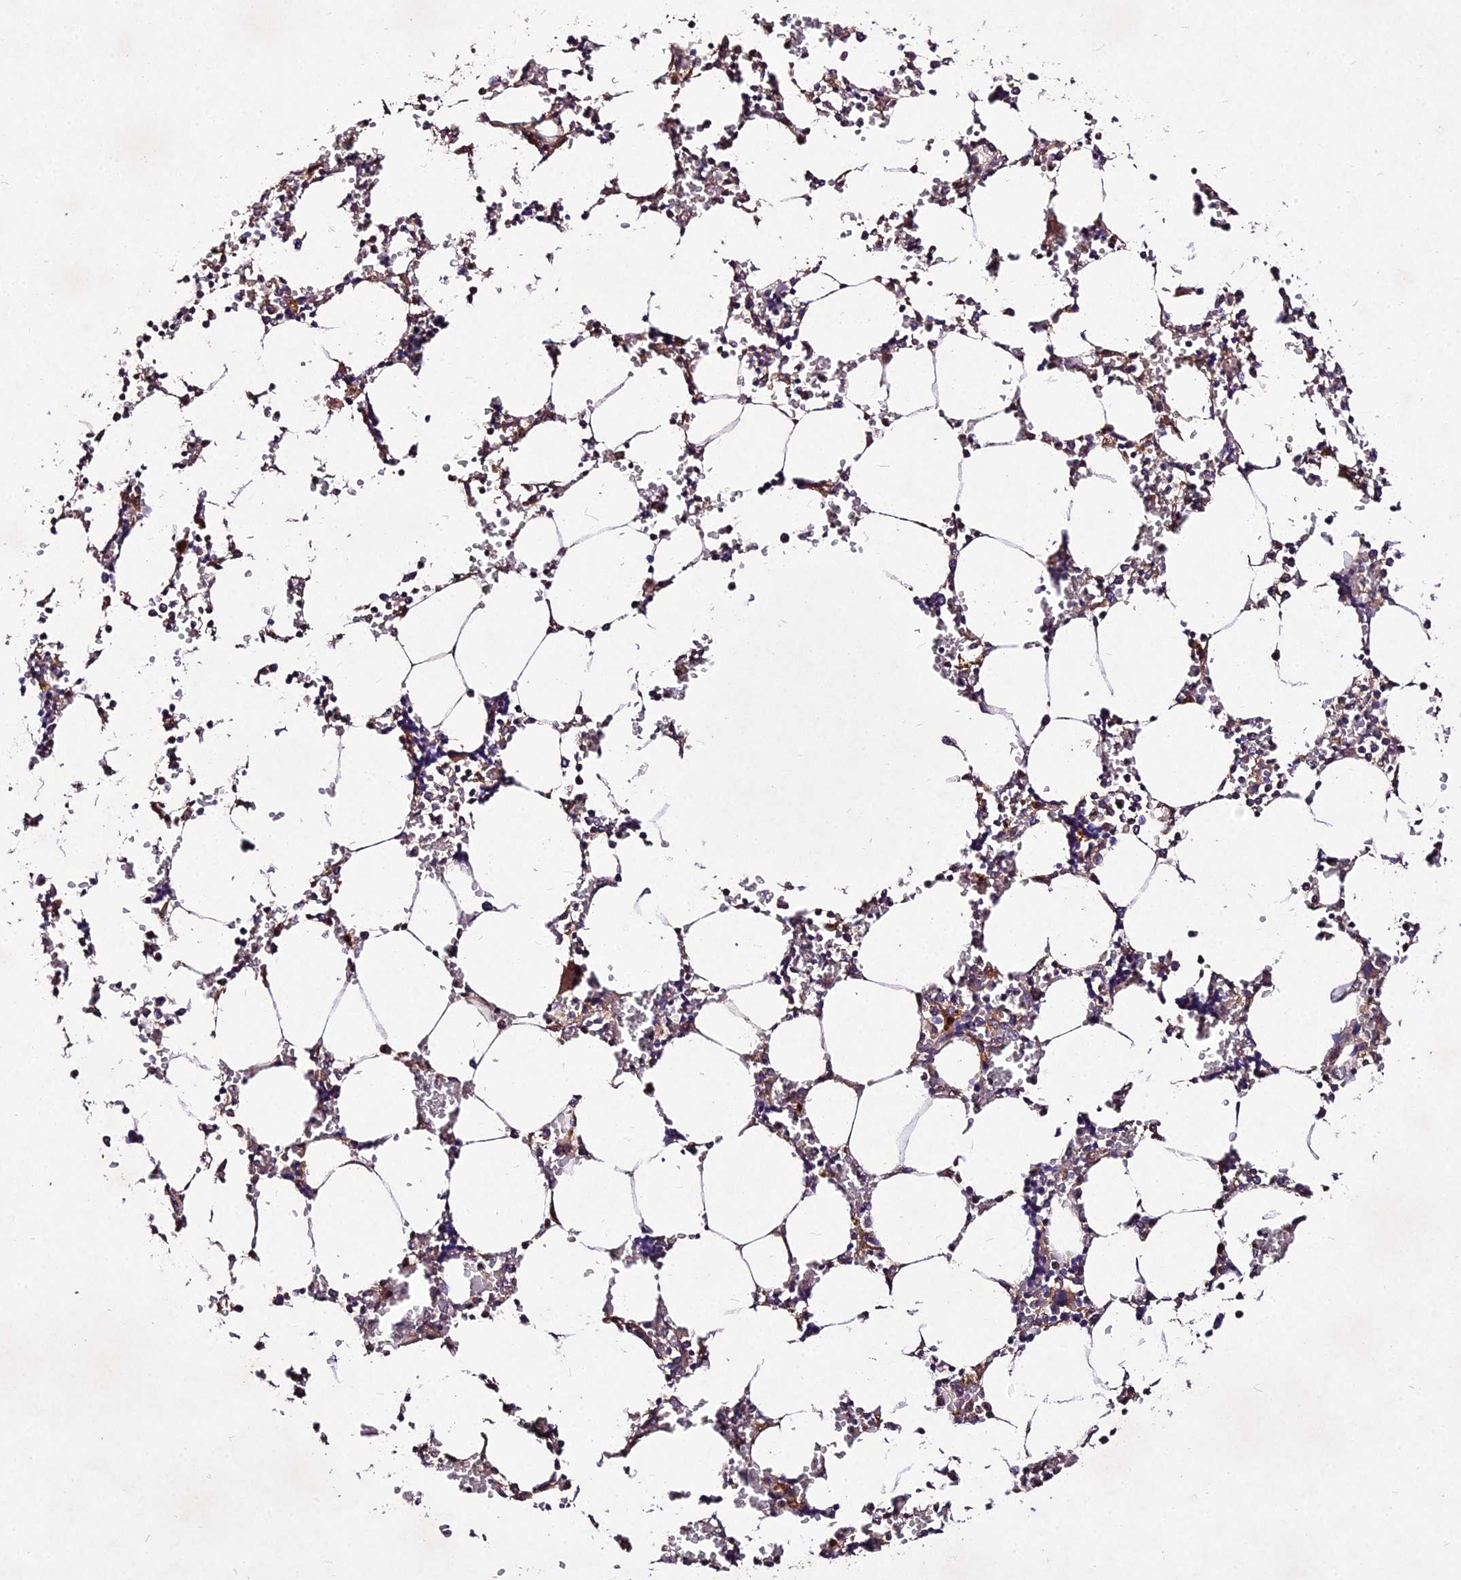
{"staining": {"intensity": "moderate", "quantity": "<25%", "location": "cytoplasmic/membranous"}, "tissue": "bone marrow", "cell_type": "Hematopoietic cells", "image_type": "normal", "snomed": [{"axis": "morphology", "description": "Normal tissue, NOS"}, {"axis": "topography", "description": "Bone marrow"}], "caption": "IHC staining of normal bone marrow, which displays low levels of moderate cytoplasmic/membranous positivity in about <25% of hematopoietic cells indicating moderate cytoplasmic/membranous protein positivity. The staining was performed using DAB (brown) for protein detection and nuclei were counterstained in hematoxylin (blue).", "gene": "AP3M1", "patient": {"sex": "male", "age": 64}}